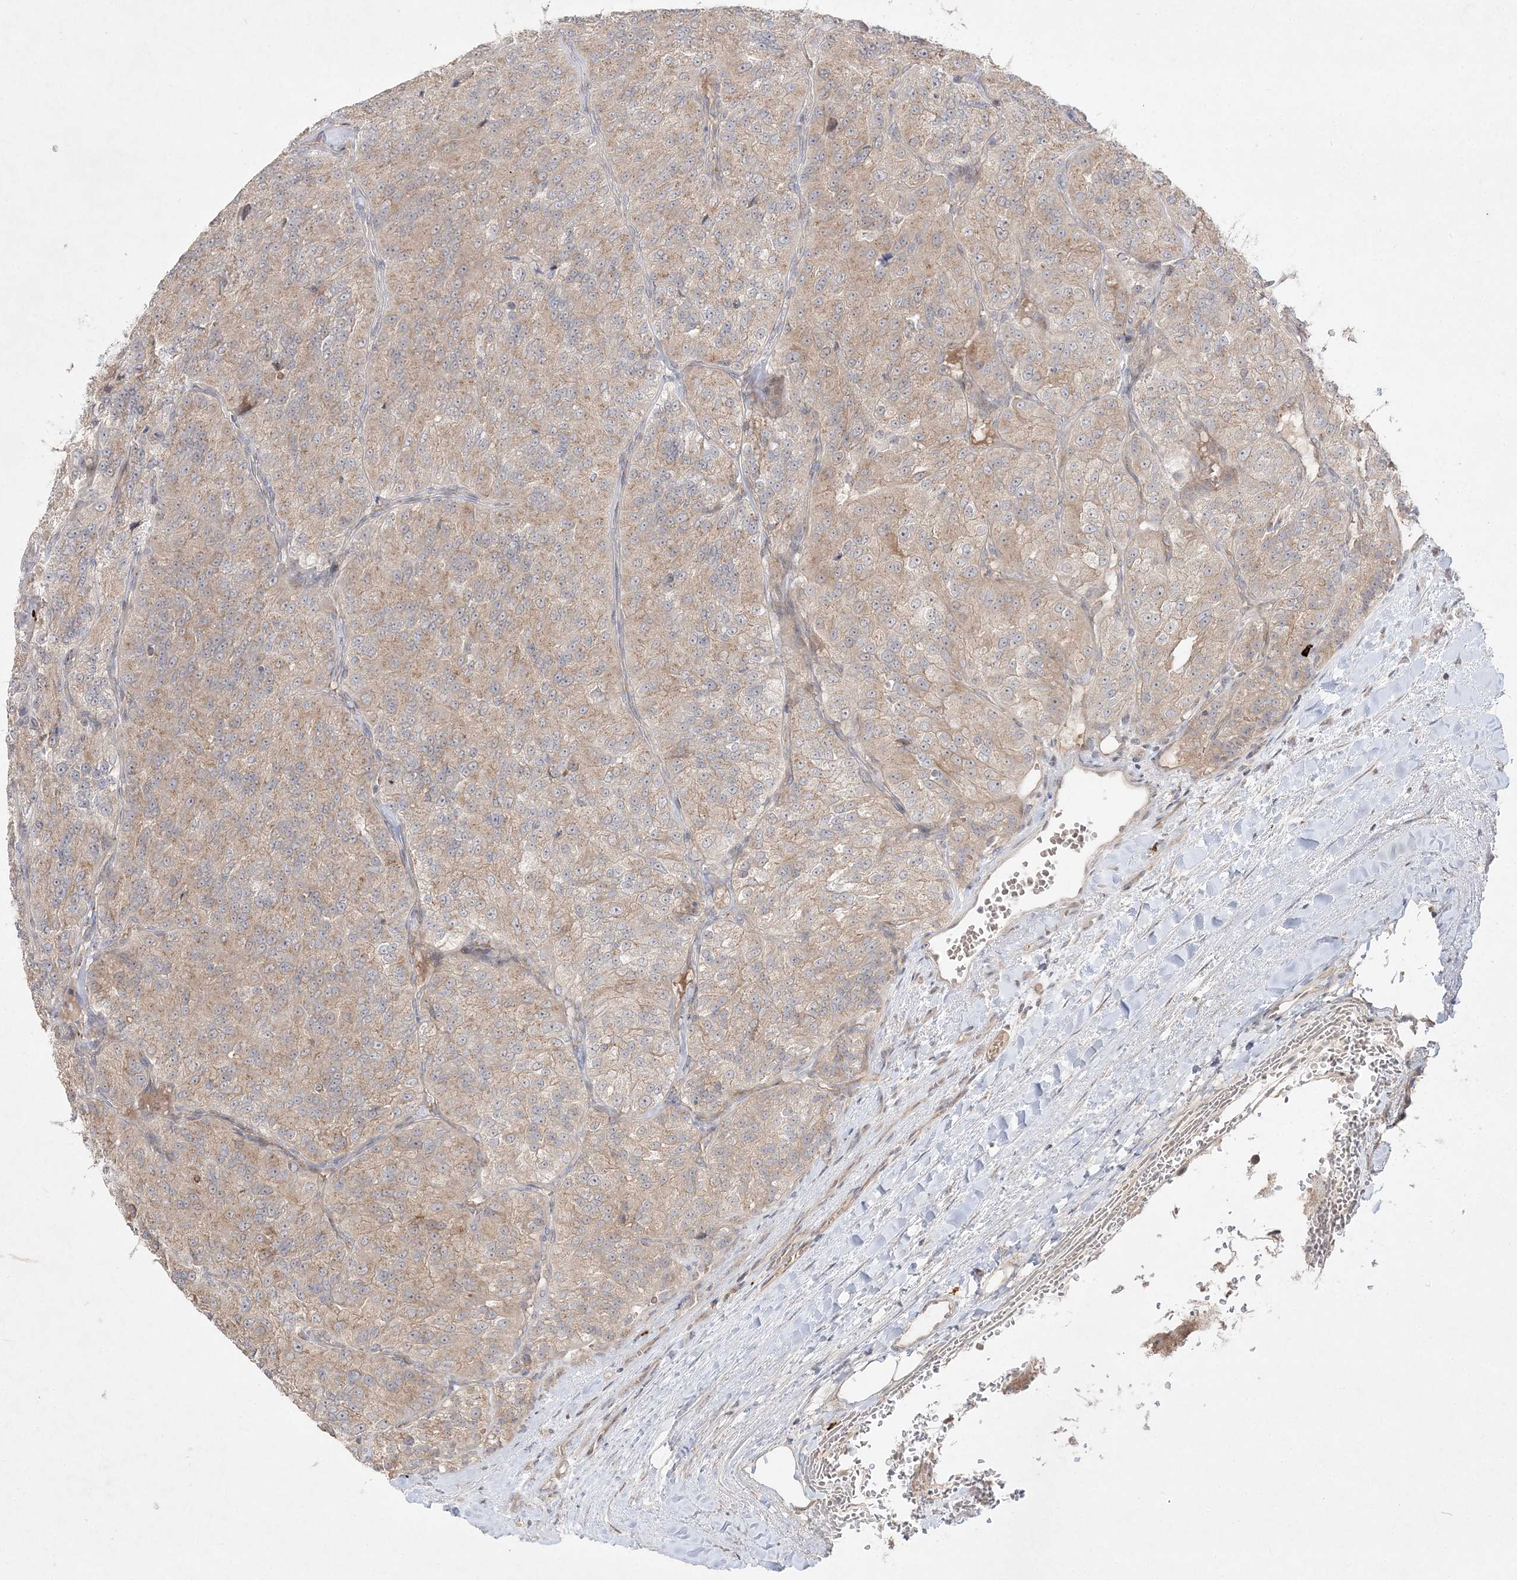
{"staining": {"intensity": "weak", "quantity": ">75%", "location": "cytoplasmic/membranous"}, "tissue": "renal cancer", "cell_type": "Tumor cells", "image_type": "cancer", "snomed": [{"axis": "morphology", "description": "Adenocarcinoma, NOS"}, {"axis": "topography", "description": "Kidney"}], "caption": "IHC histopathology image of neoplastic tissue: human adenocarcinoma (renal) stained using immunohistochemistry (IHC) demonstrates low levels of weak protein expression localized specifically in the cytoplasmic/membranous of tumor cells, appearing as a cytoplasmic/membranous brown color.", "gene": "CLNK", "patient": {"sex": "female", "age": 63}}